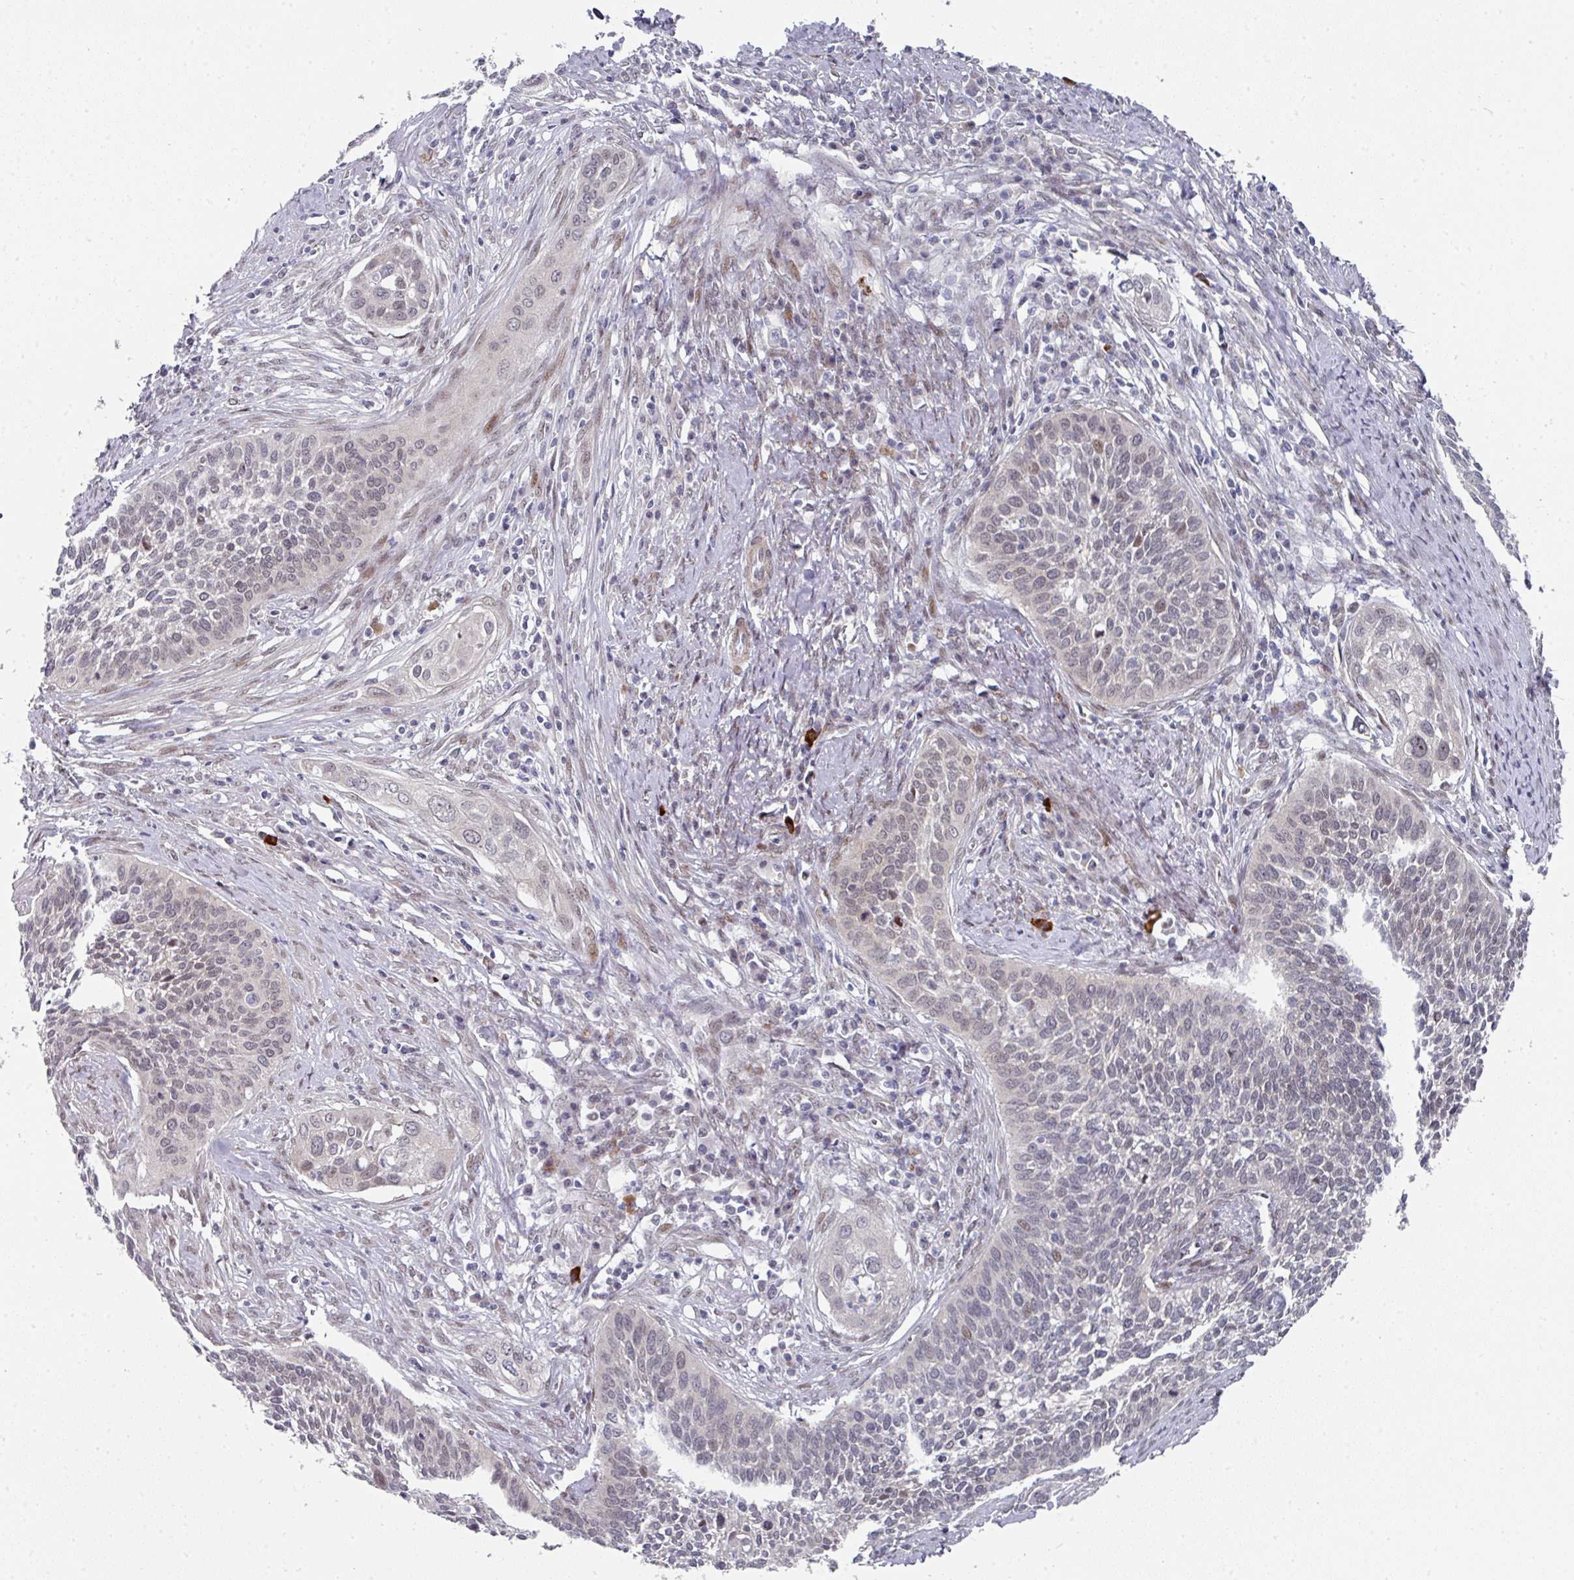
{"staining": {"intensity": "negative", "quantity": "none", "location": "none"}, "tissue": "cervical cancer", "cell_type": "Tumor cells", "image_type": "cancer", "snomed": [{"axis": "morphology", "description": "Squamous cell carcinoma, NOS"}, {"axis": "topography", "description": "Cervix"}], "caption": "This is an immunohistochemistry (IHC) photomicrograph of squamous cell carcinoma (cervical). There is no expression in tumor cells.", "gene": "TMCC1", "patient": {"sex": "female", "age": 34}}